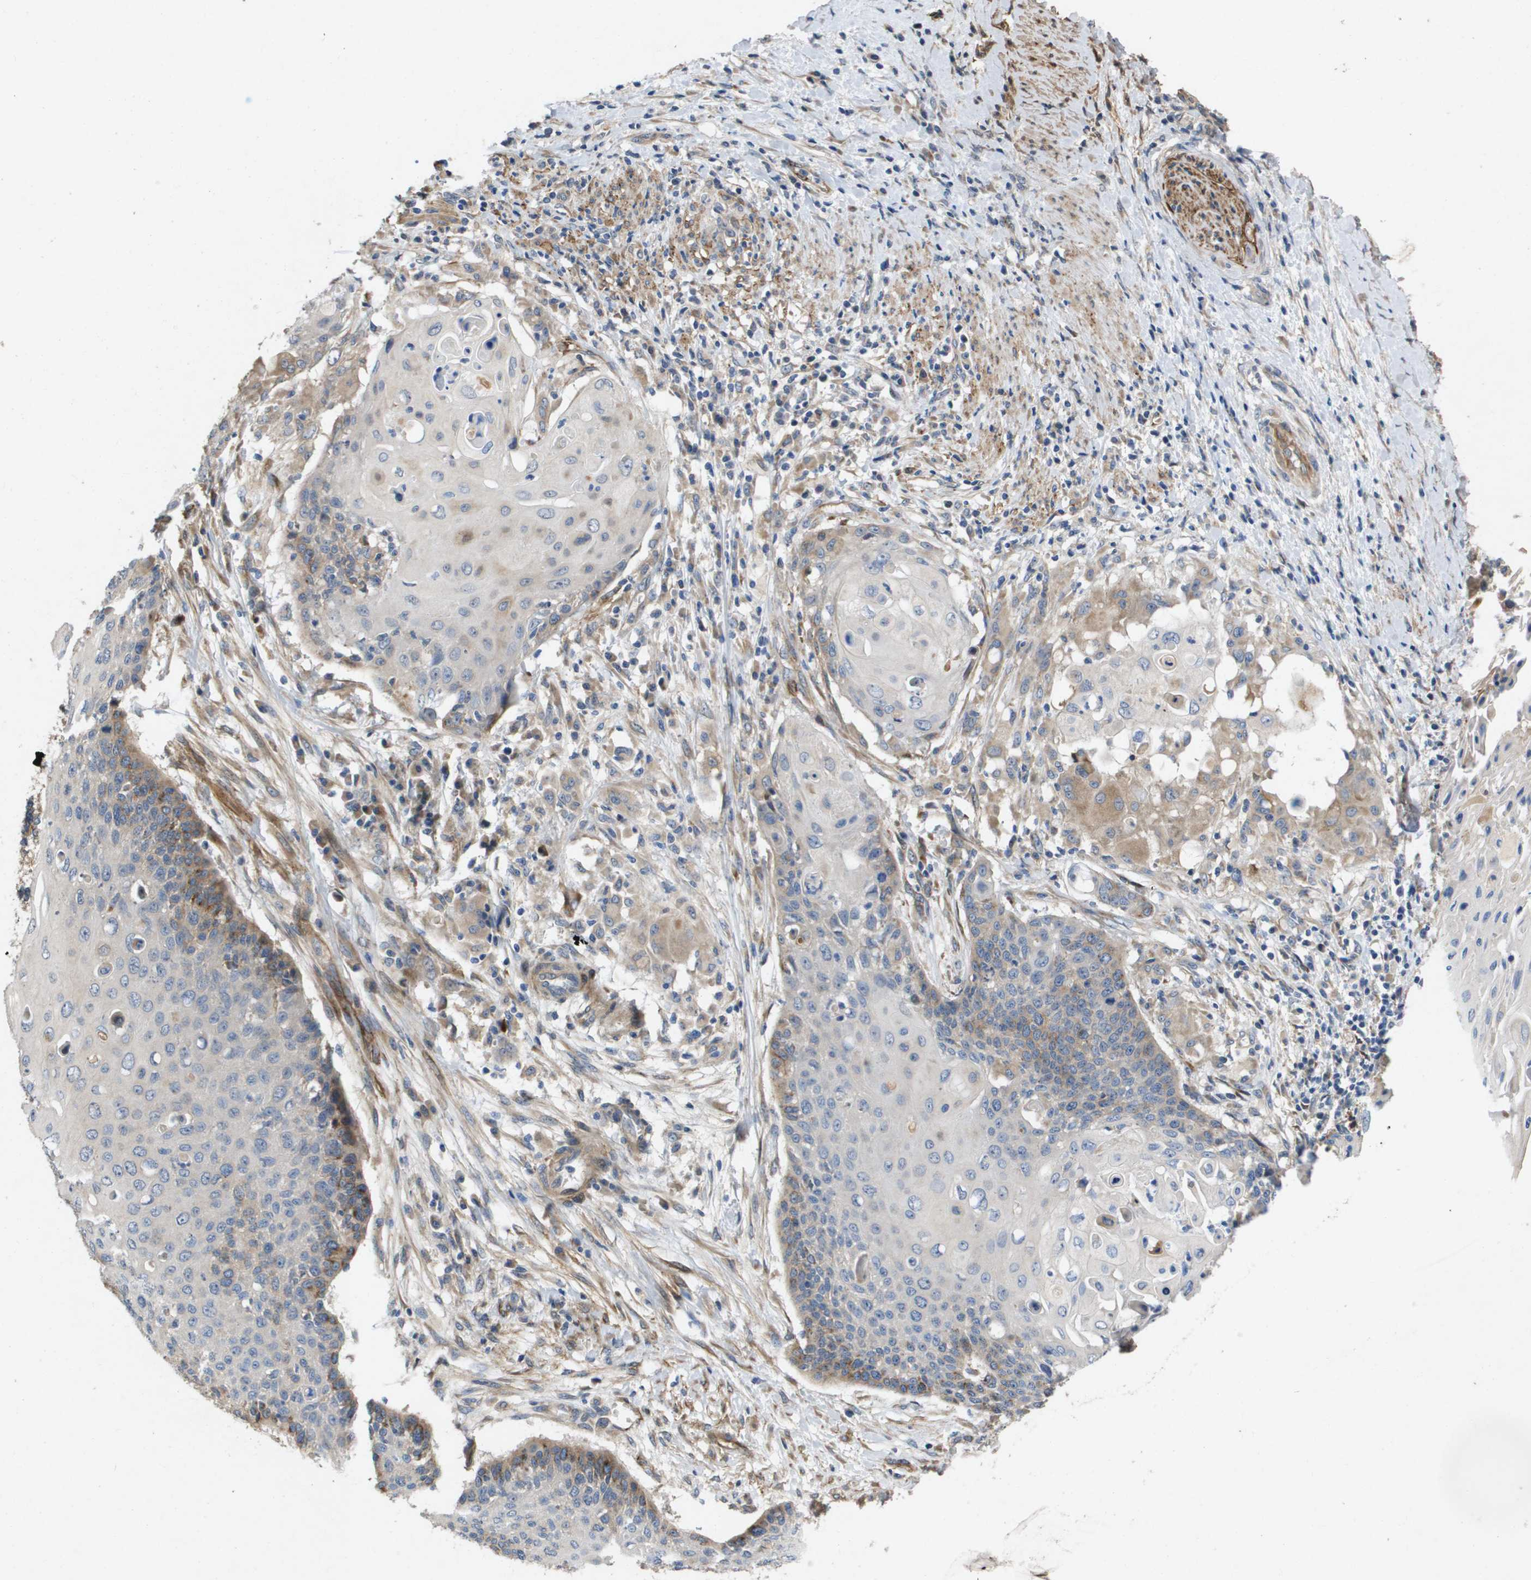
{"staining": {"intensity": "weak", "quantity": "<25%", "location": "cytoplasmic/membranous"}, "tissue": "cervical cancer", "cell_type": "Tumor cells", "image_type": "cancer", "snomed": [{"axis": "morphology", "description": "Squamous cell carcinoma, NOS"}, {"axis": "topography", "description": "Cervix"}], "caption": "An immunohistochemistry (IHC) image of squamous cell carcinoma (cervical) is shown. There is no staining in tumor cells of squamous cell carcinoma (cervical). (Immunohistochemistry (ihc), brightfield microscopy, high magnification).", "gene": "ENTPD2", "patient": {"sex": "female", "age": 39}}